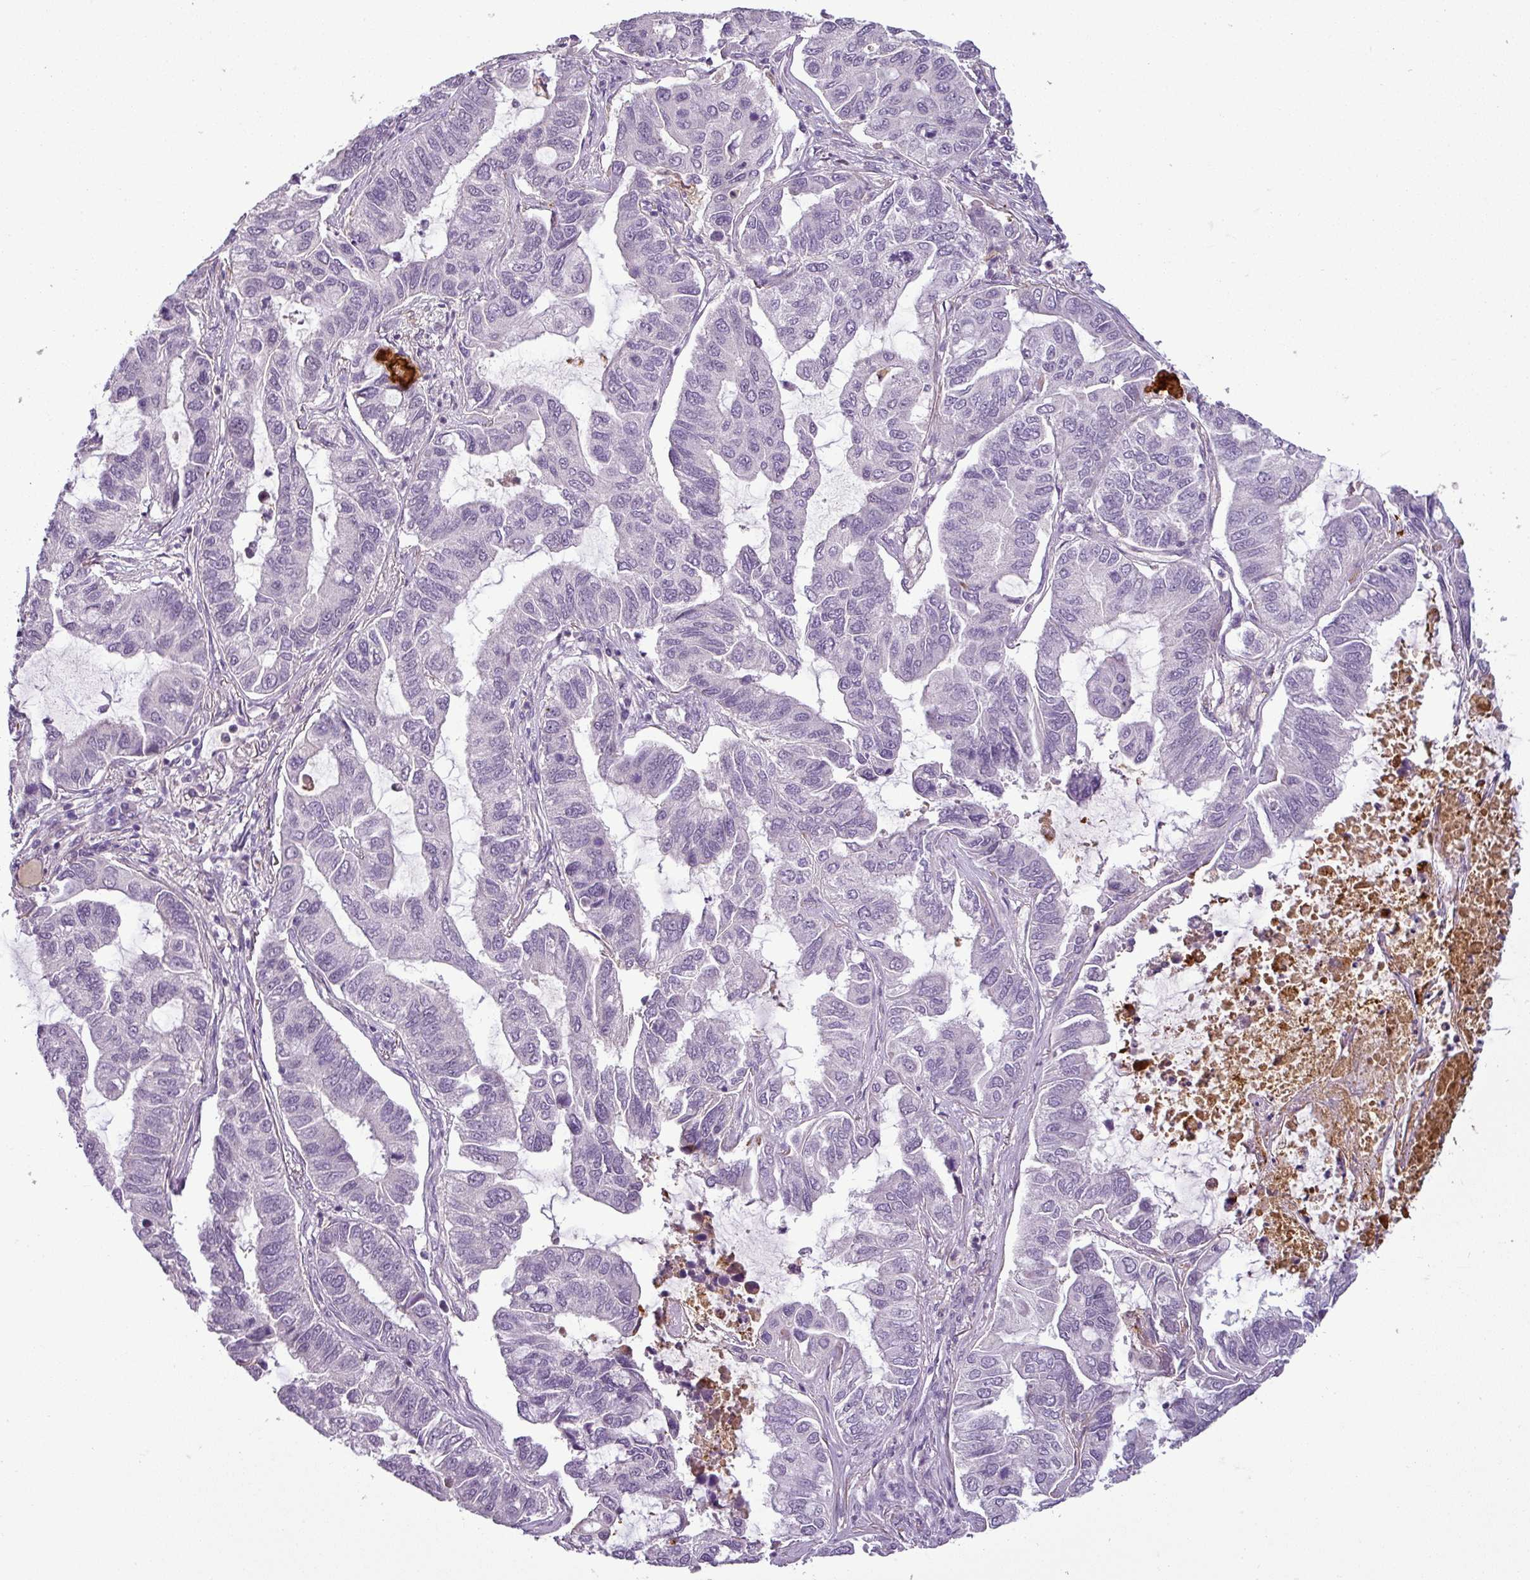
{"staining": {"intensity": "negative", "quantity": "none", "location": "none"}, "tissue": "lung cancer", "cell_type": "Tumor cells", "image_type": "cancer", "snomed": [{"axis": "morphology", "description": "Adenocarcinoma, NOS"}, {"axis": "topography", "description": "Lung"}], "caption": "This micrograph is of lung adenocarcinoma stained with immunohistochemistry to label a protein in brown with the nuclei are counter-stained blue. There is no positivity in tumor cells.", "gene": "APOC1", "patient": {"sex": "male", "age": 64}}